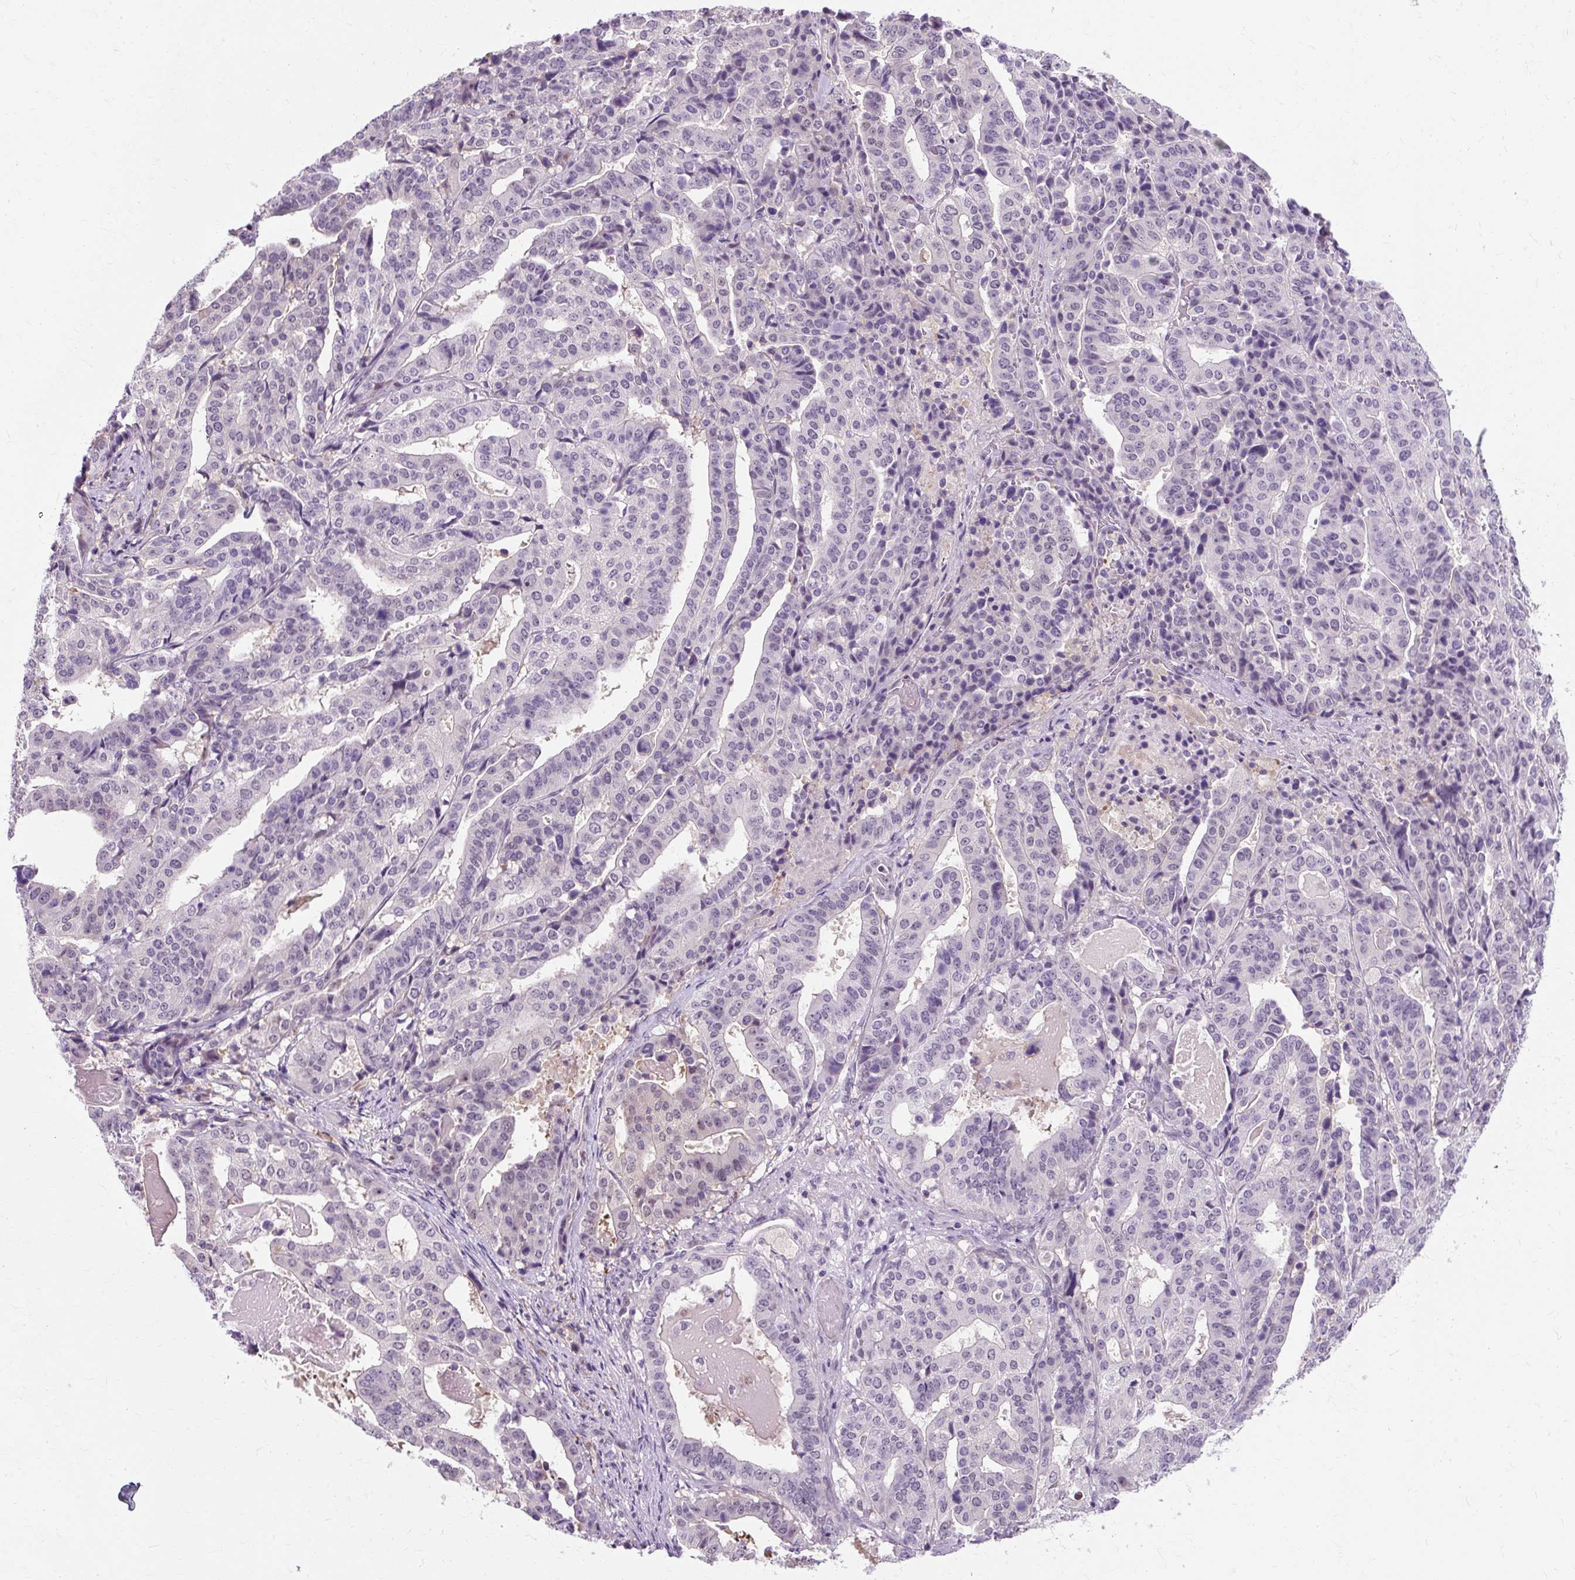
{"staining": {"intensity": "negative", "quantity": "none", "location": "none"}, "tissue": "stomach cancer", "cell_type": "Tumor cells", "image_type": "cancer", "snomed": [{"axis": "morphology", "description": "Adenocarcinoma, NOS"}, {"axis": "topography", "description": "Stomach"}], "caption": "The image exhibits no significant expression in tumor cells of adenocarcinoma (stomach).", "gene": "RYBP", "patient": {"sex": "male", "age": 48}}